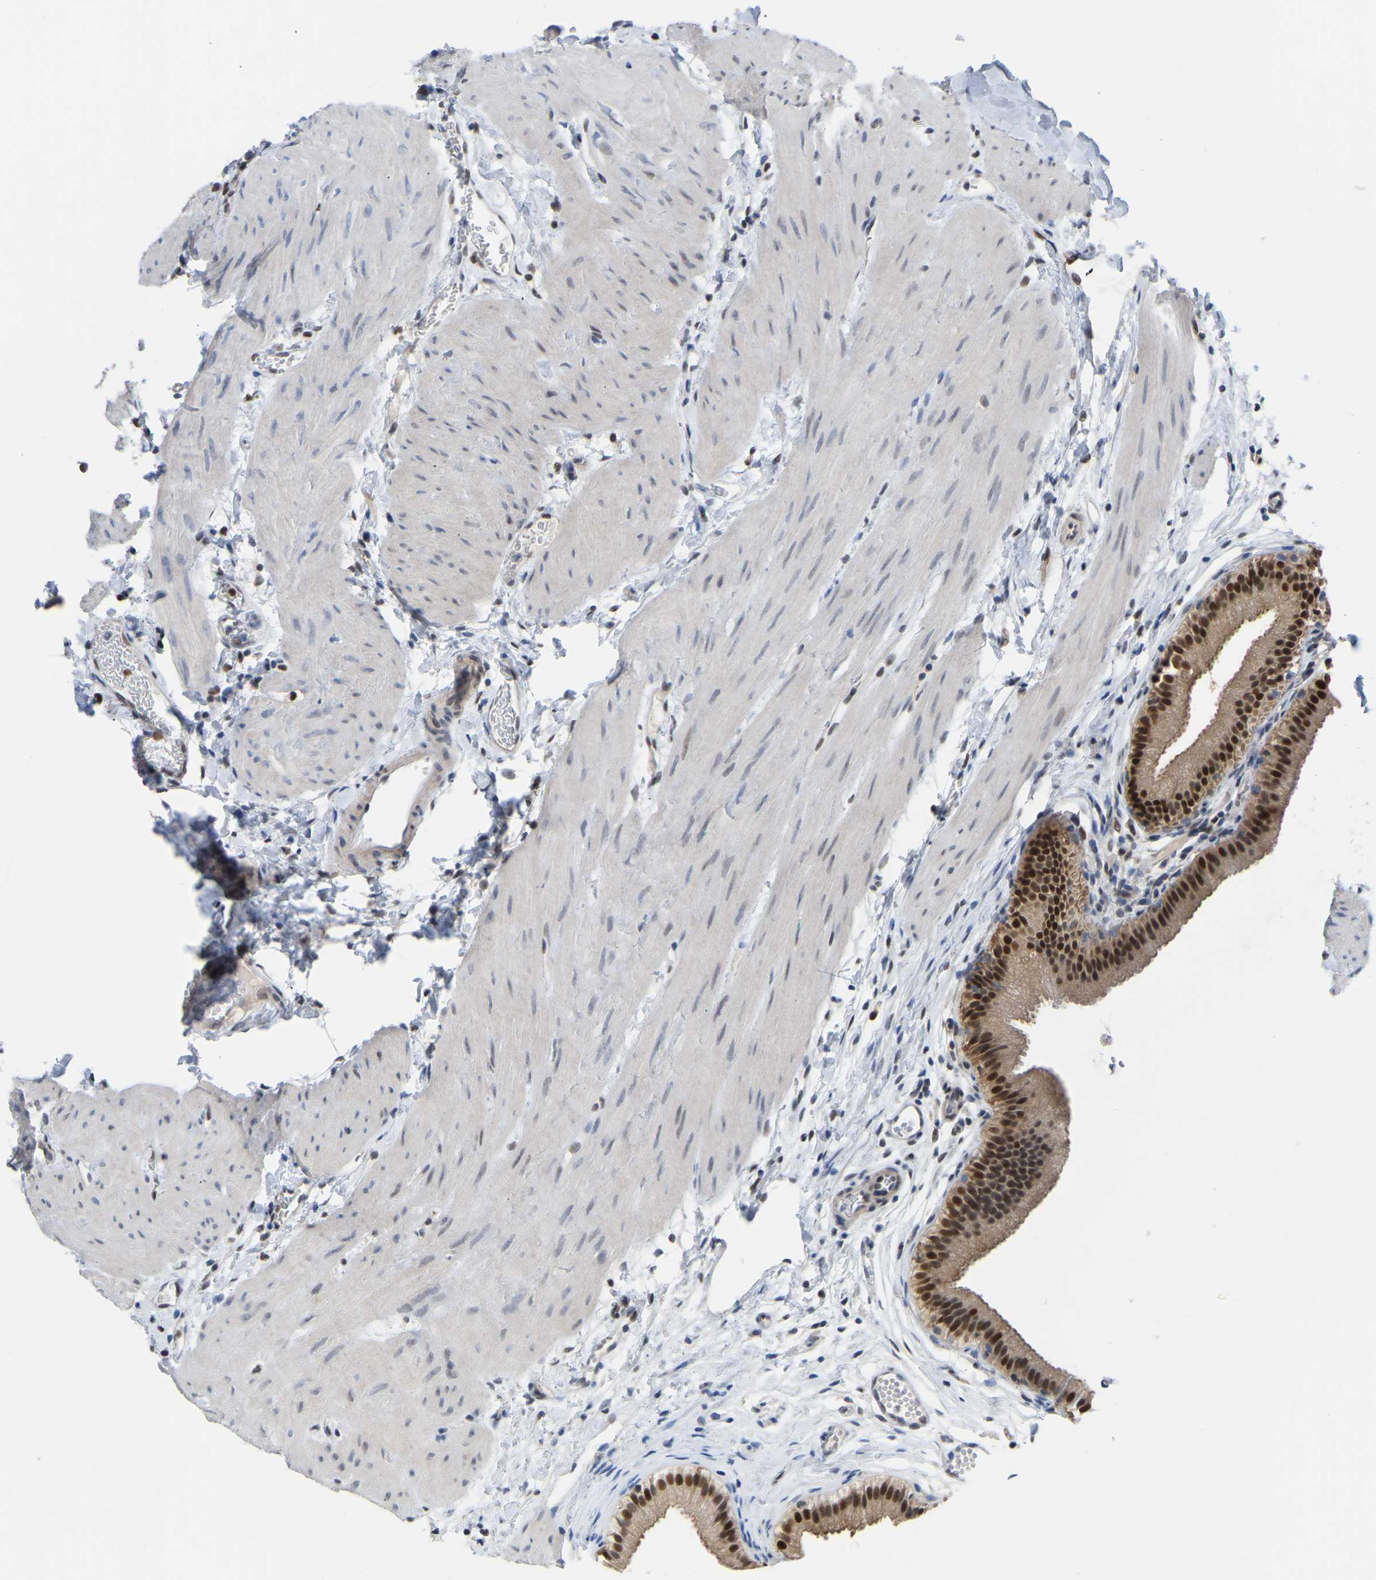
{"staining": {"intensity": "strong", "quantity": ">75%", "location": "cytoplasmic/membranous,nuclear"}, "tissue": "gallbladder", "cell_type": "Glandular cells", "image_type": "normal", "snomed": [{"axis": "morphology", "description": "Normal tissue, NOS"}, {"axis": "topography", "description": "Gallbladder"}], "caption": "Glandular cells show strong cytoplasmic/membranous,nuclear expression in about >75% of cells in normal gallbladder. The staining was performed using DAB (3,3'-diaminobenzidine) to visualize the protein expression in brown, while the nuclei were stained in blue with hematoxylin (Magnification: 20x).", "gene": "KLRG2", "patient": {"sex": "female", "age": 26}}